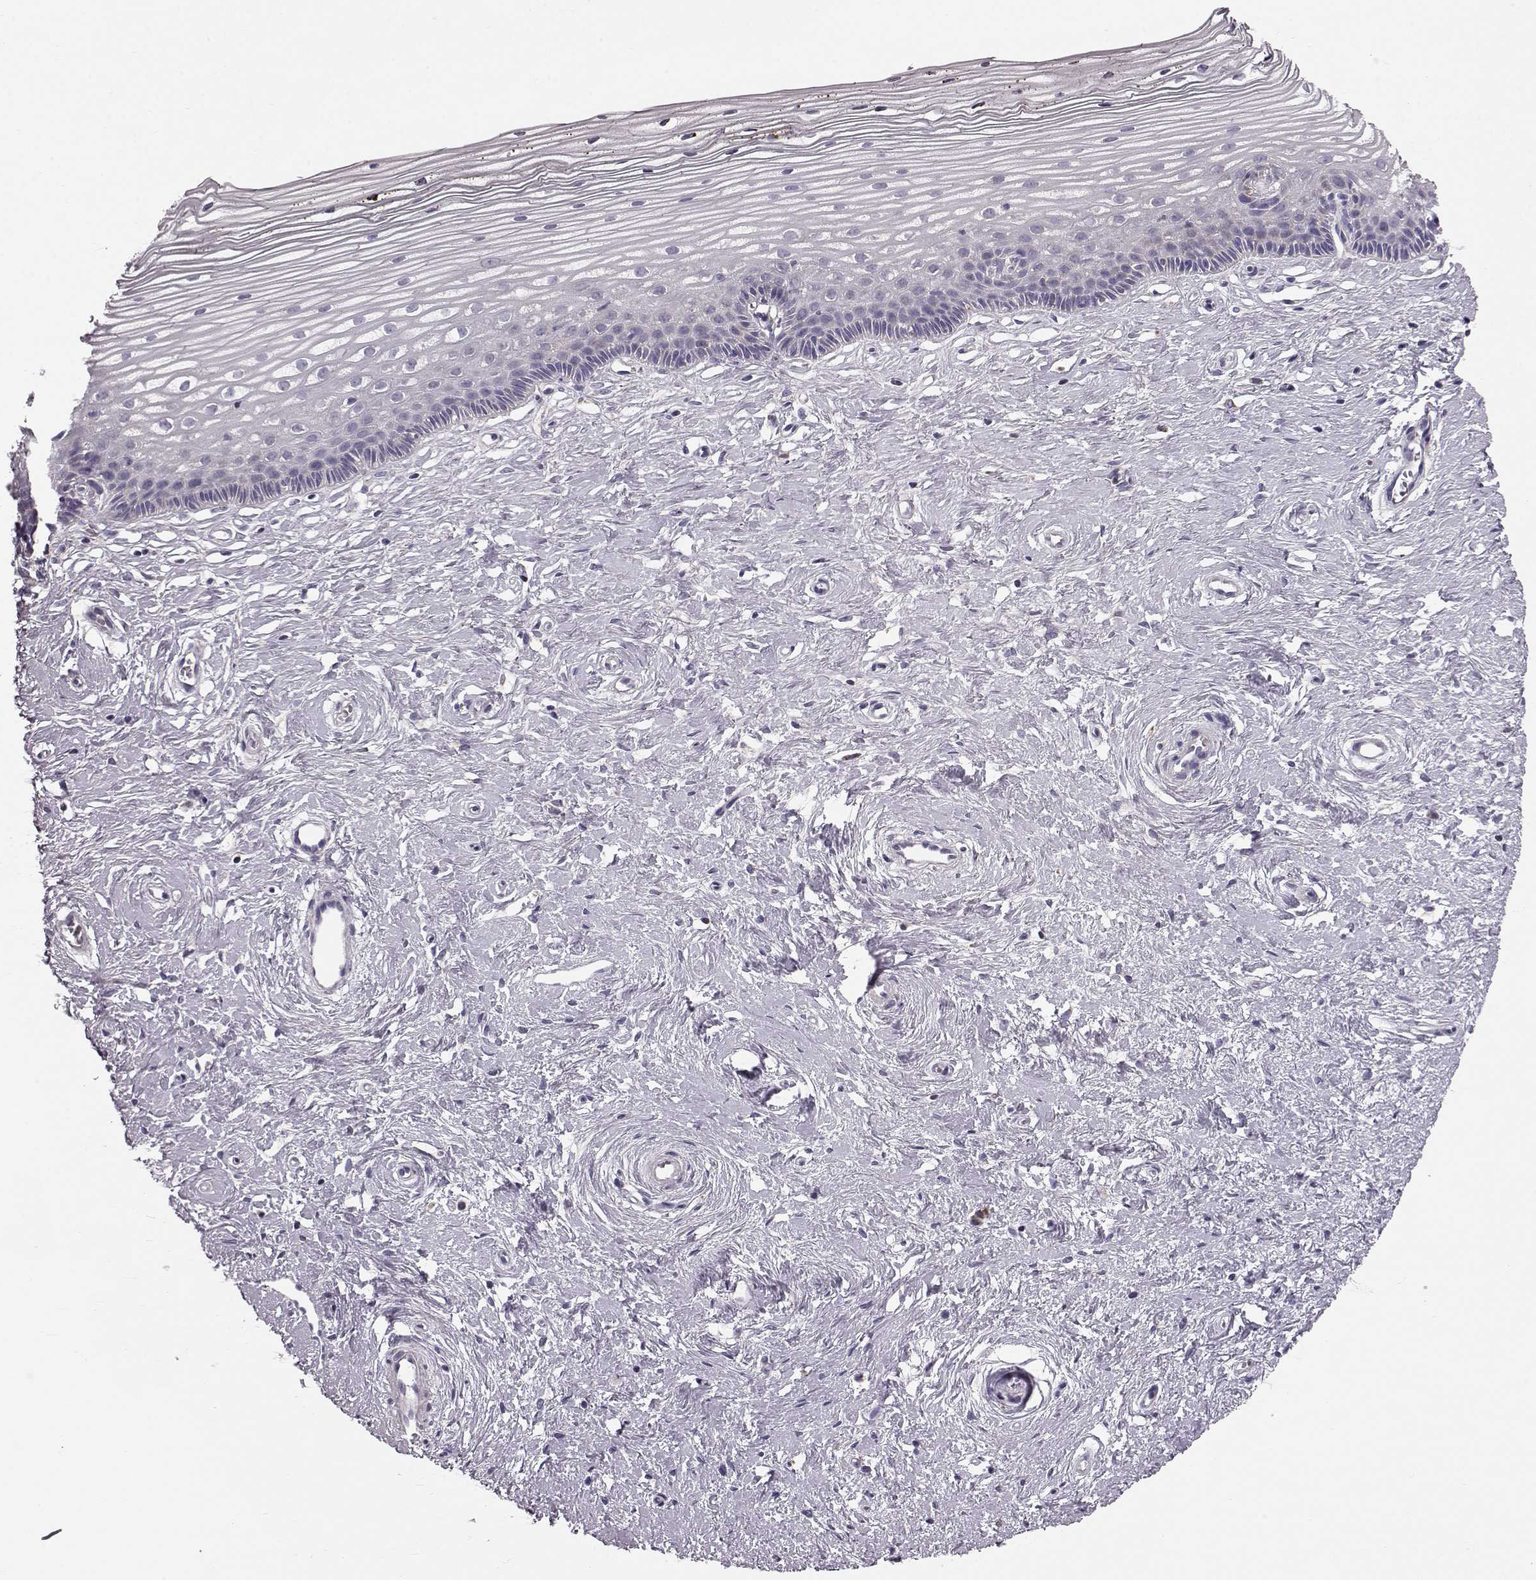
{"staining": {"intensity": "weak", "quantity": ">75%", "location": "cytoplasmic/membranous"}, "tissue": "cervix", "cell_type": "Glandular cells", "image_type": "normal", "snomed": [{"axis": "morphology", "description": "Normal tissue, NOS"}, {"axis": "topography", "description": "Cervix"}], "caption": "DAB (3,3'-diaminobenzidine) immunohistochemical staining of unremarkable cervix exhibits weak cytoplasmic/membranous protein expression in approximately >75% of glandular cells.", "gene": "FAM8A1", "patient": {"sex": "female", "age": 40}}